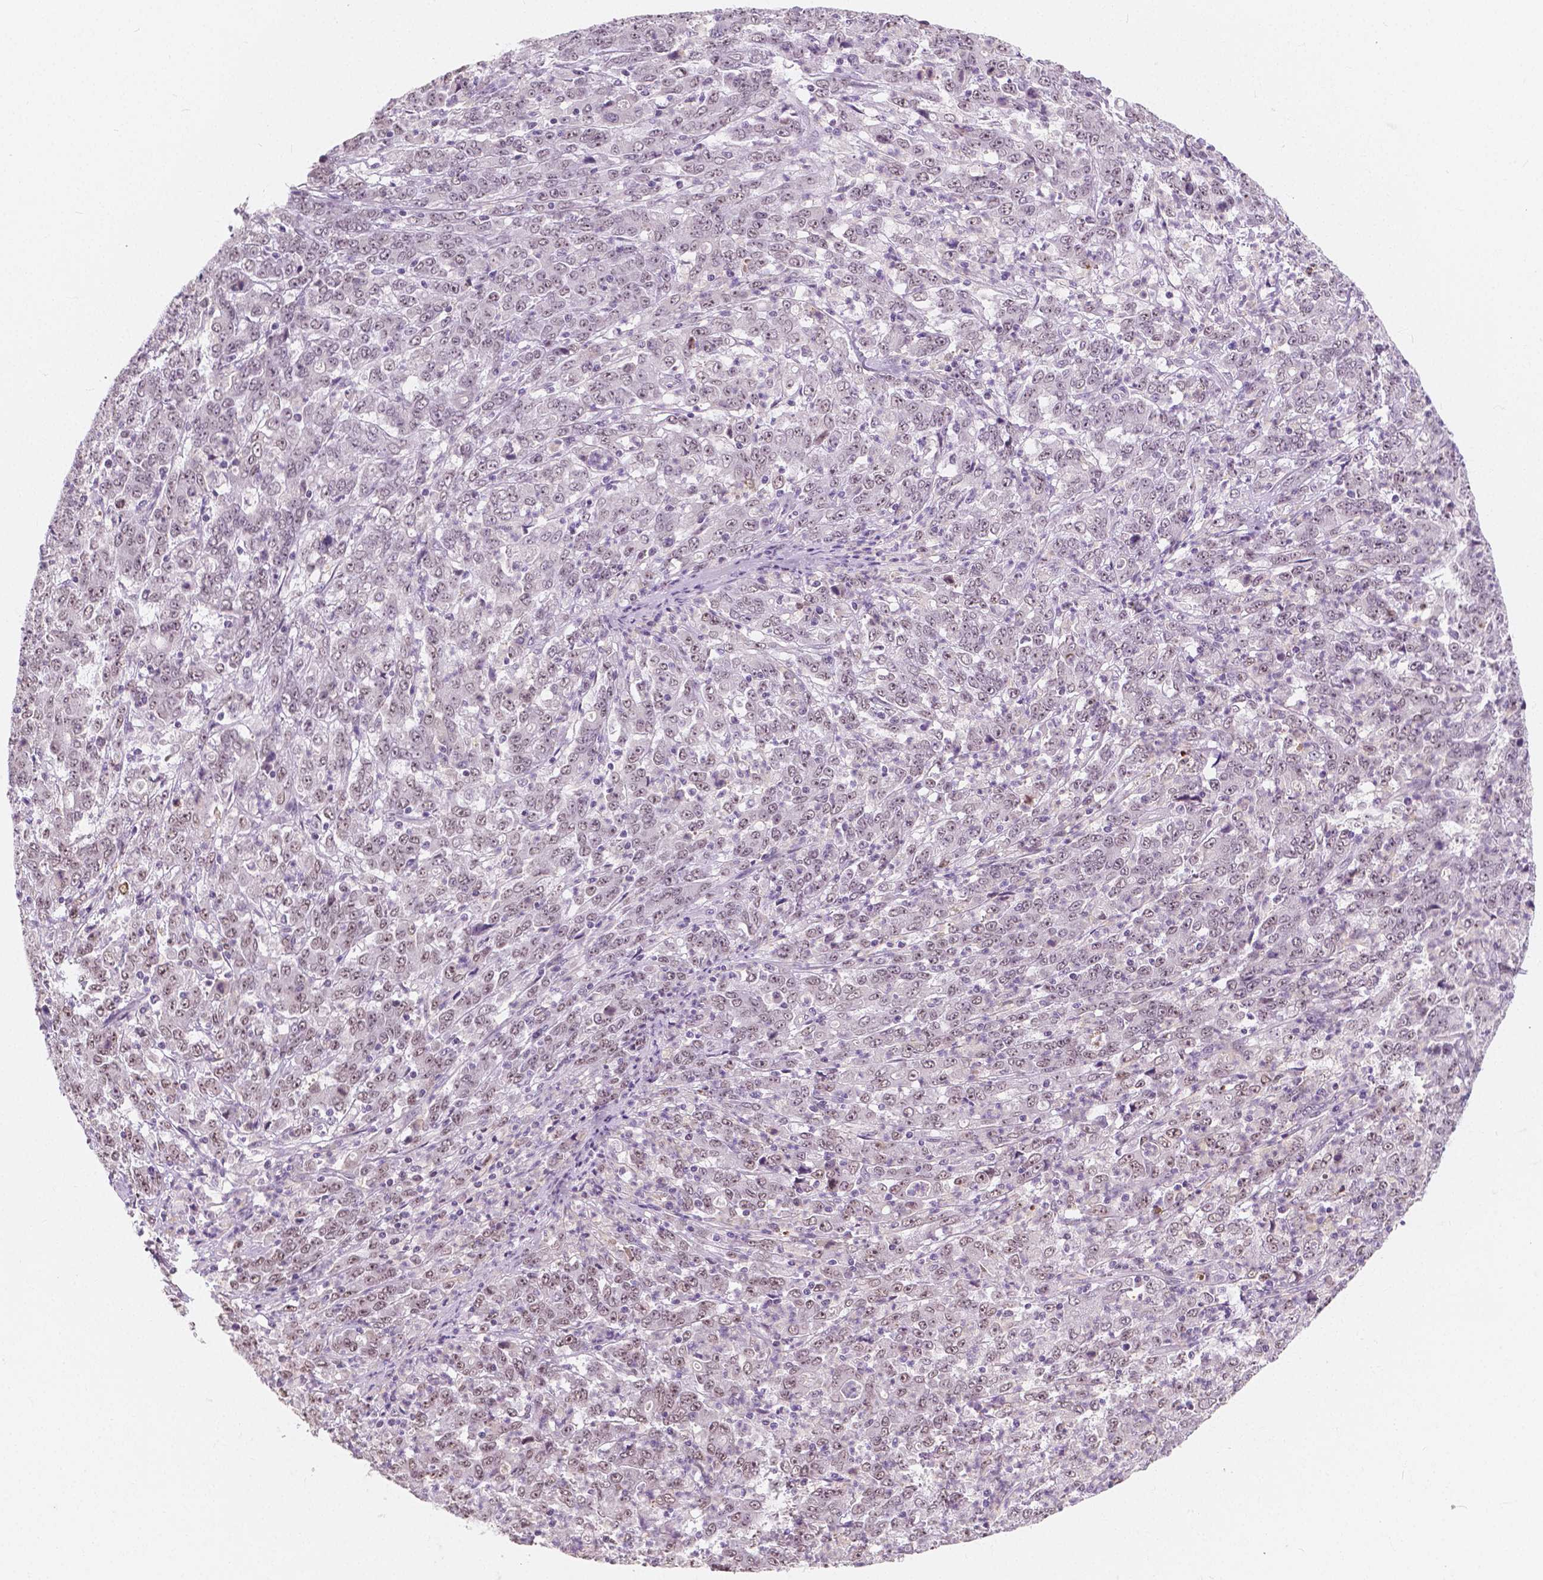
{"staining": {"intensity": "weak", "quantity": ">75%", "location": "nuclear"}, "tissue": "stomach cancer", "cell_type": "Tumor cells", "image_type": "cancer", "snomed": [{"axis": "morphology", "description": "Adenocarcinoma, NOS"}, {"axis": "topography", "description": "Stomach, lower"}], "caption": "Immunohistochemistry staining of stomach cancer (adenocarcinoma), which exhibits low levels of weak nuclear staining in approximately >75% of tumor cells indicating weak nuclear protein positivity. The staining was performed using DAB (brown) for protein detection and nuclei were counterstained in hematoxylin (blue).", "gene": "NOLC1", "patient": {"sex": "female", "age": 71}}